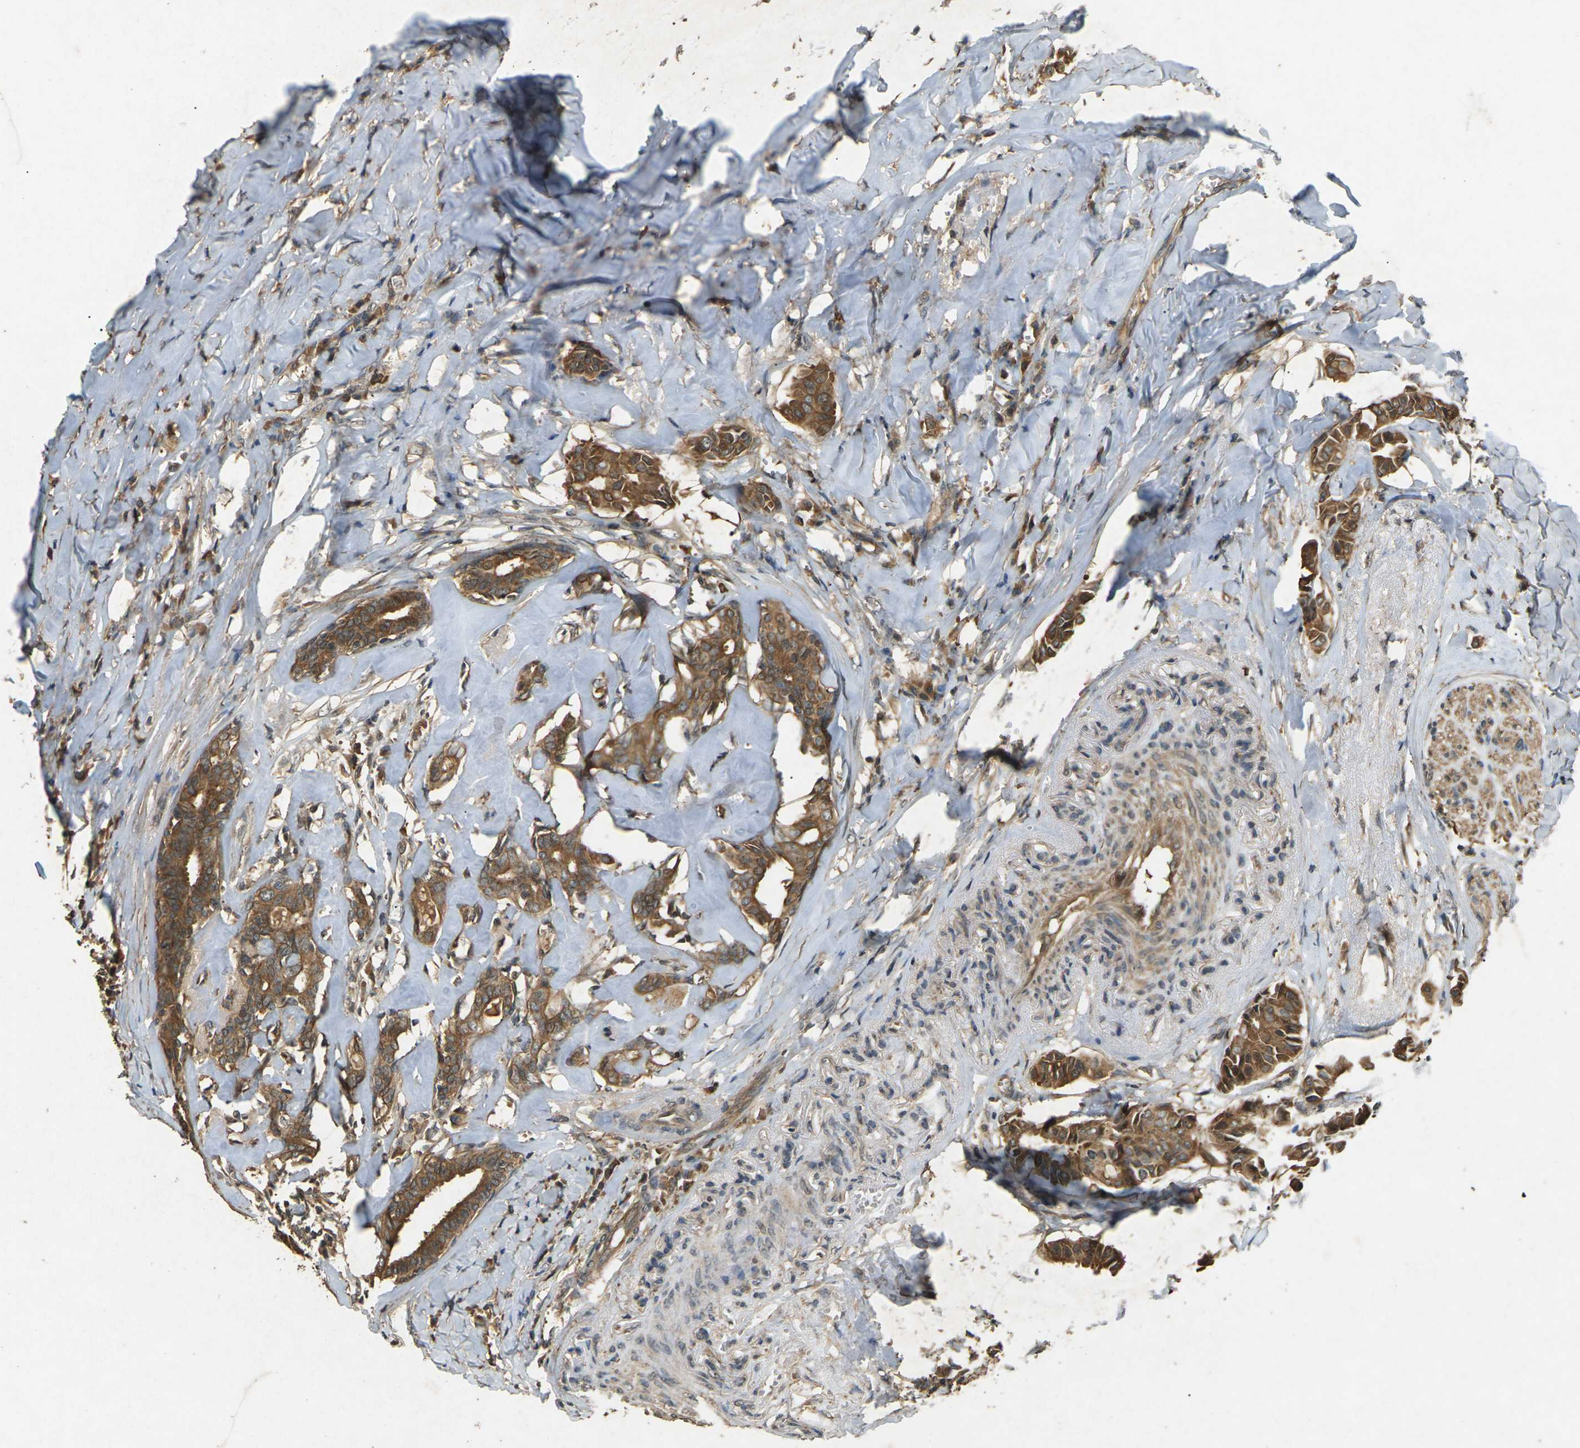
{"staining": {"intensity": "strong", "quantity": ">75%", "location": "cytoplasmic/membranous"}, "tissue": "head and neck cancer", "cell_type": "Tumor cells", "image_type": "cancer", "snomed": [{"axis": "morphology", "description": "Adenocarcinoma, NOS"}, {"axis": "topography", "description": "Salivary gland"}, {"axis": "topography", "description": "Head-Neck"}], "caption": "Human adenocarcinoma (head and neck) stained for a protein (brown) displays strong cytoplasmic/membranous positive expression in approximately >75% of tumor cells.", "gene": "TAP1", "patient": {"sex": "female", "age": 59}}